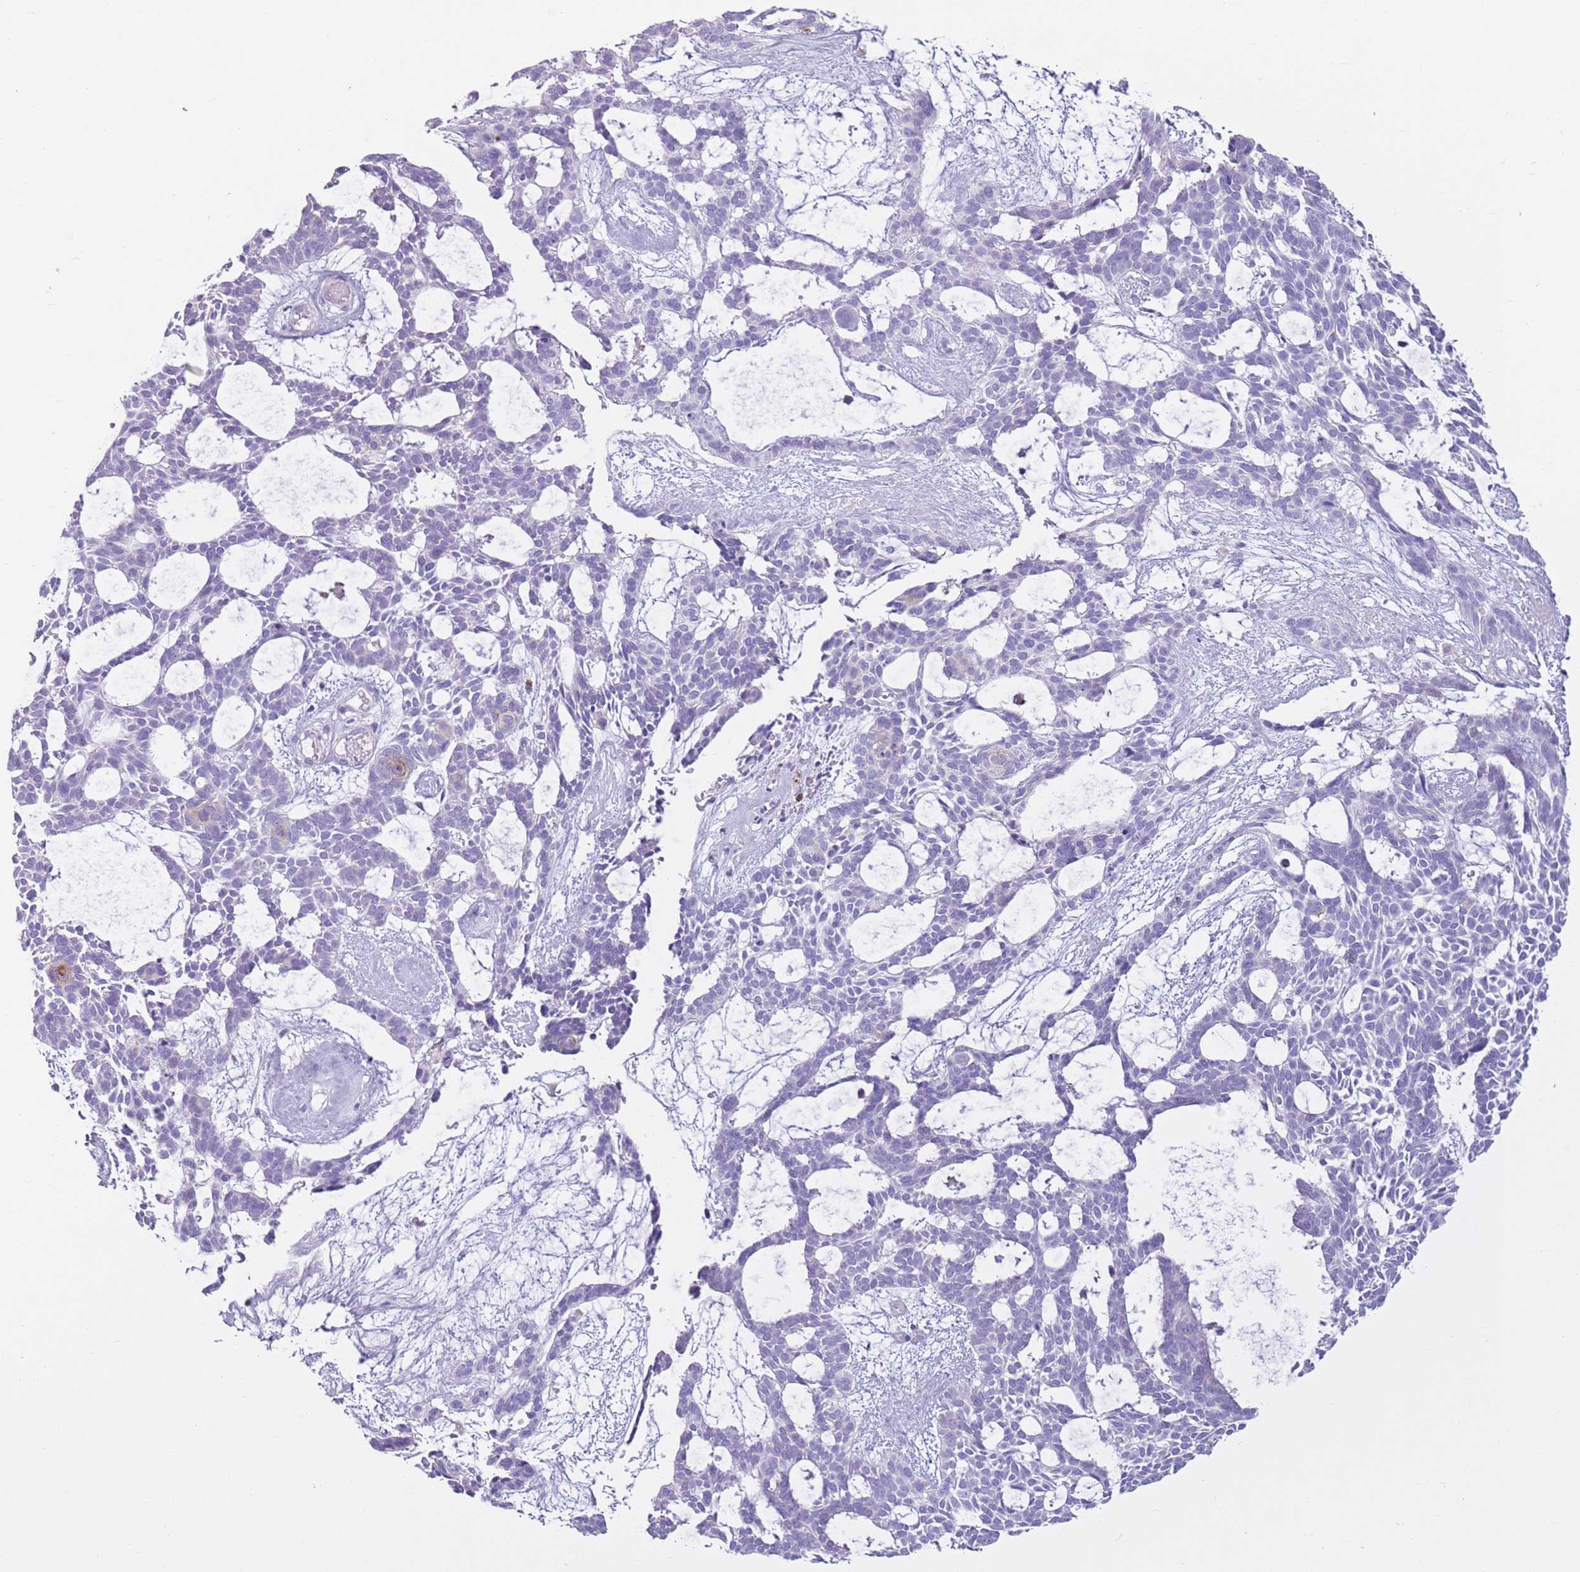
{"staining": {"intensity": "negative", "quantity": "none", "location": "none"}, "tissue": "skin cancer", "cell_type": "Tumor cells", "image_type": "cancer", "snomed": [{"axis": "morphology", "description": "Basal cell carcinoma"}, {"axis": "topography", "description": "Skin"}], "caption": "This image is of skin cancer (basal cell carcinoma) stained with IHC to label a protein in brown with the nuclei are counter-stained blue. There is no positivity in tumor cells.", "gene": "CD177", "patient": {"sex": "male", "age": 61}}